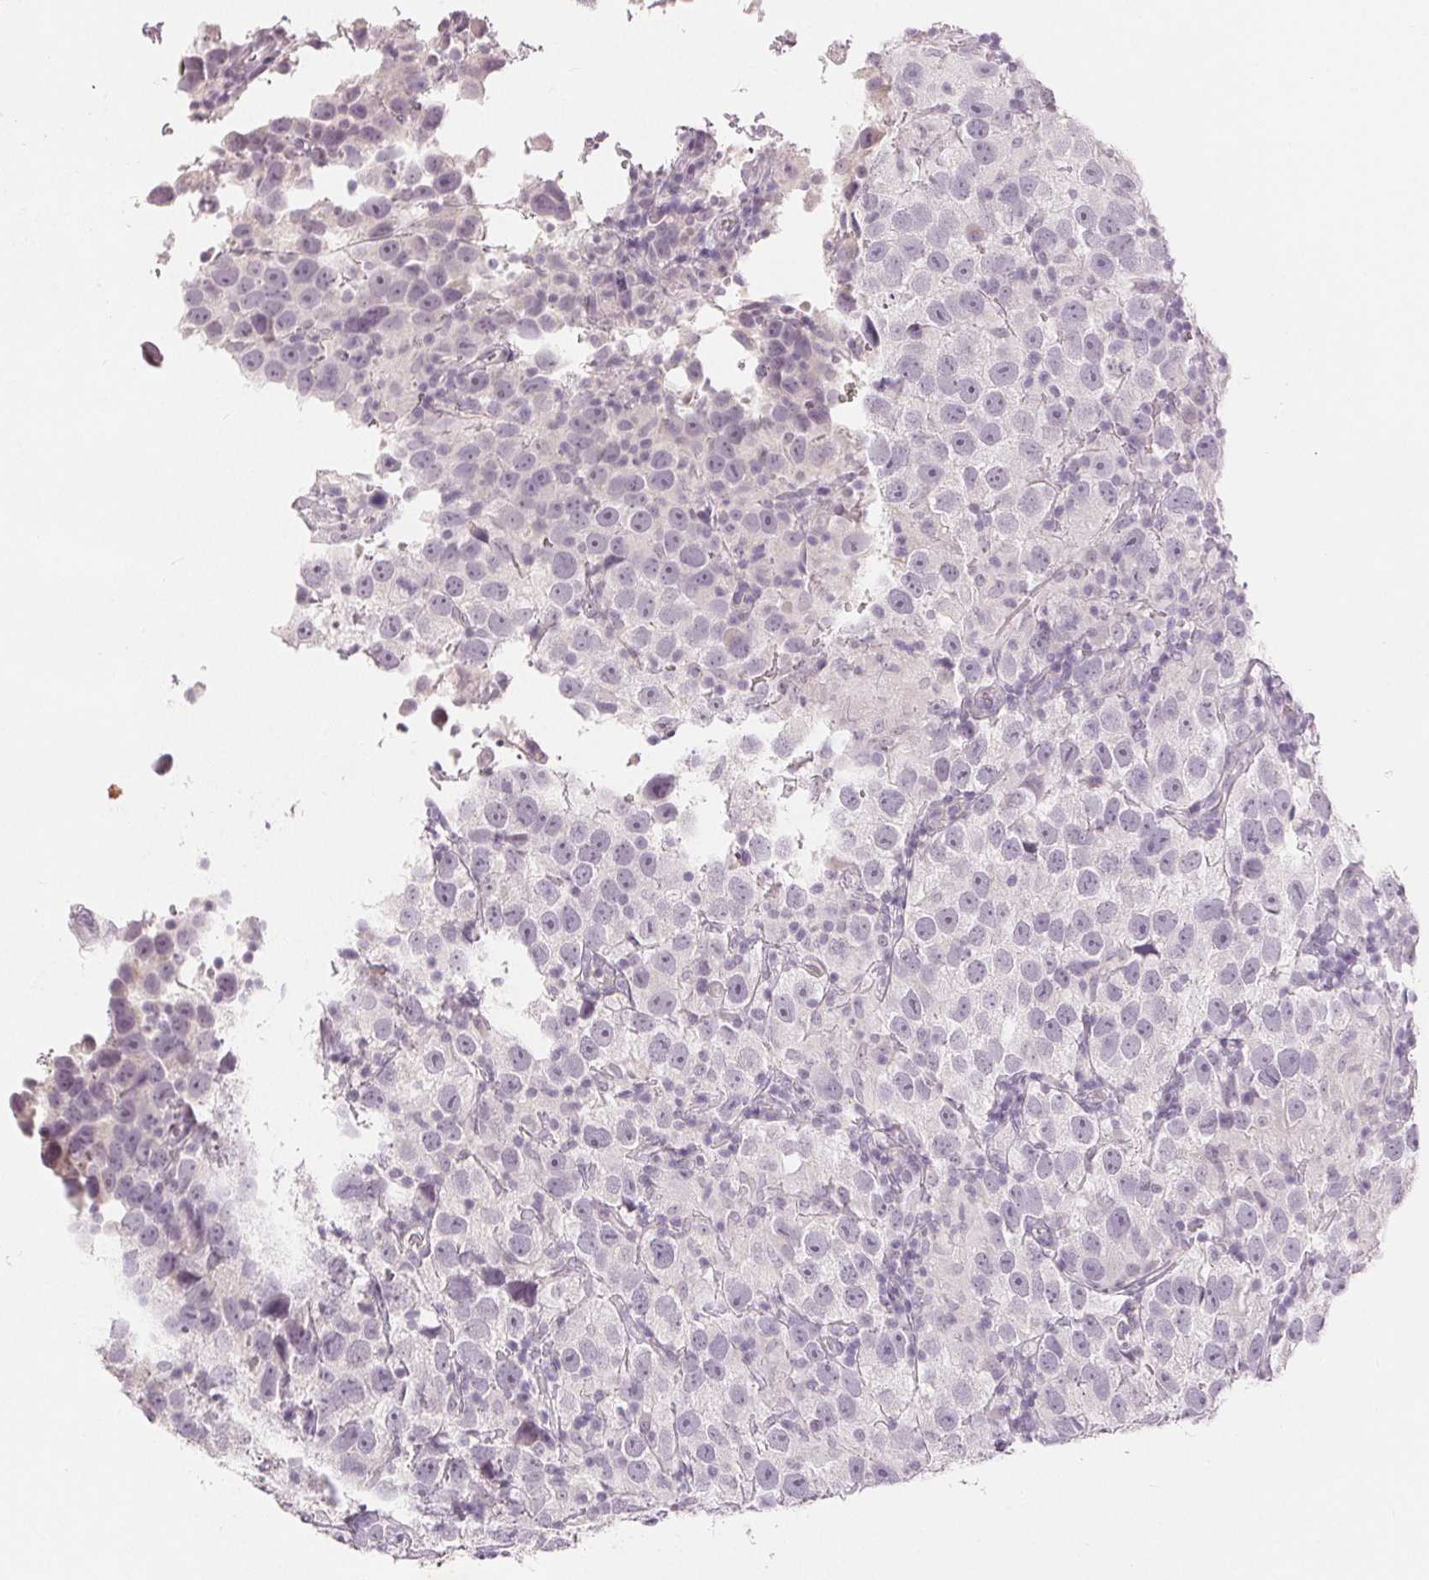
{"staining": {"intensity": "negative", "quantity": "none", "location": "none"}, "tissue": "testis cancer", "cell_type": "Tumor cells", "image_type": "cancer", "snomed": [{"axis": "morphology", "description": "Seminoma, NOS"}, {"axis": "topography", "description": "Testis"}], "caption": "DAB immunohistochemical staining of testis cancer reveals no significant expression in tumor cells.", "gene": "SLC27A5", "patient": {"sex": "male", "age": 26}}